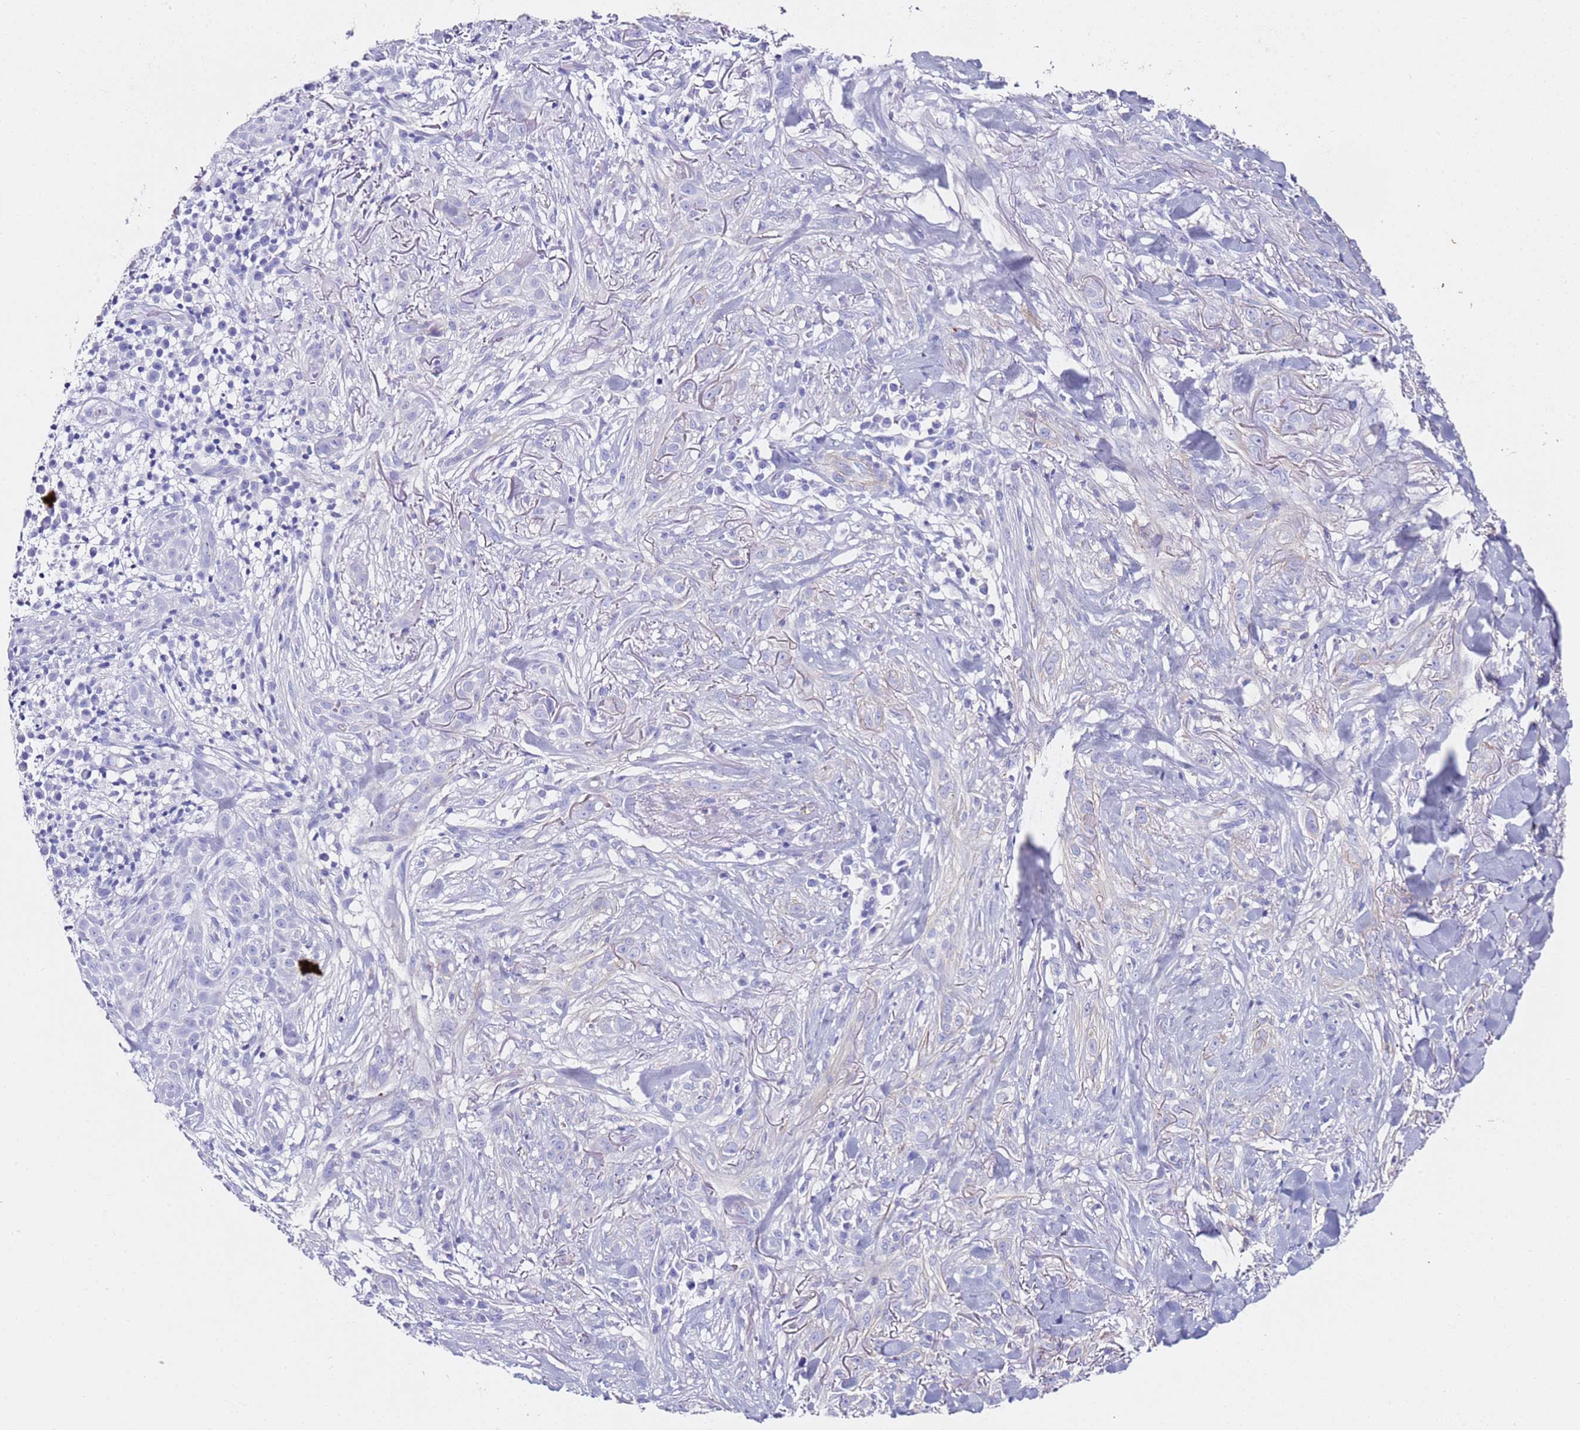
{"staining": {"intensity": "negative", "quantity": "none", "location": "none"}, "tissue": "skin cancer", "cell_type": "Tumor cells", "image_type": "cancer", "snomed": [{"axis": "morphology", "description": "Basal cell carcinoma"}, {"axis": "topography", "description": "Skin"}], "caption": "This is an immunohistochemistry histopathology image of basal cell carcinoma (skin). There is no expression in tumor cells.", "gene": "ZNF671", "patient": {"sex": "male", "age": 72}}